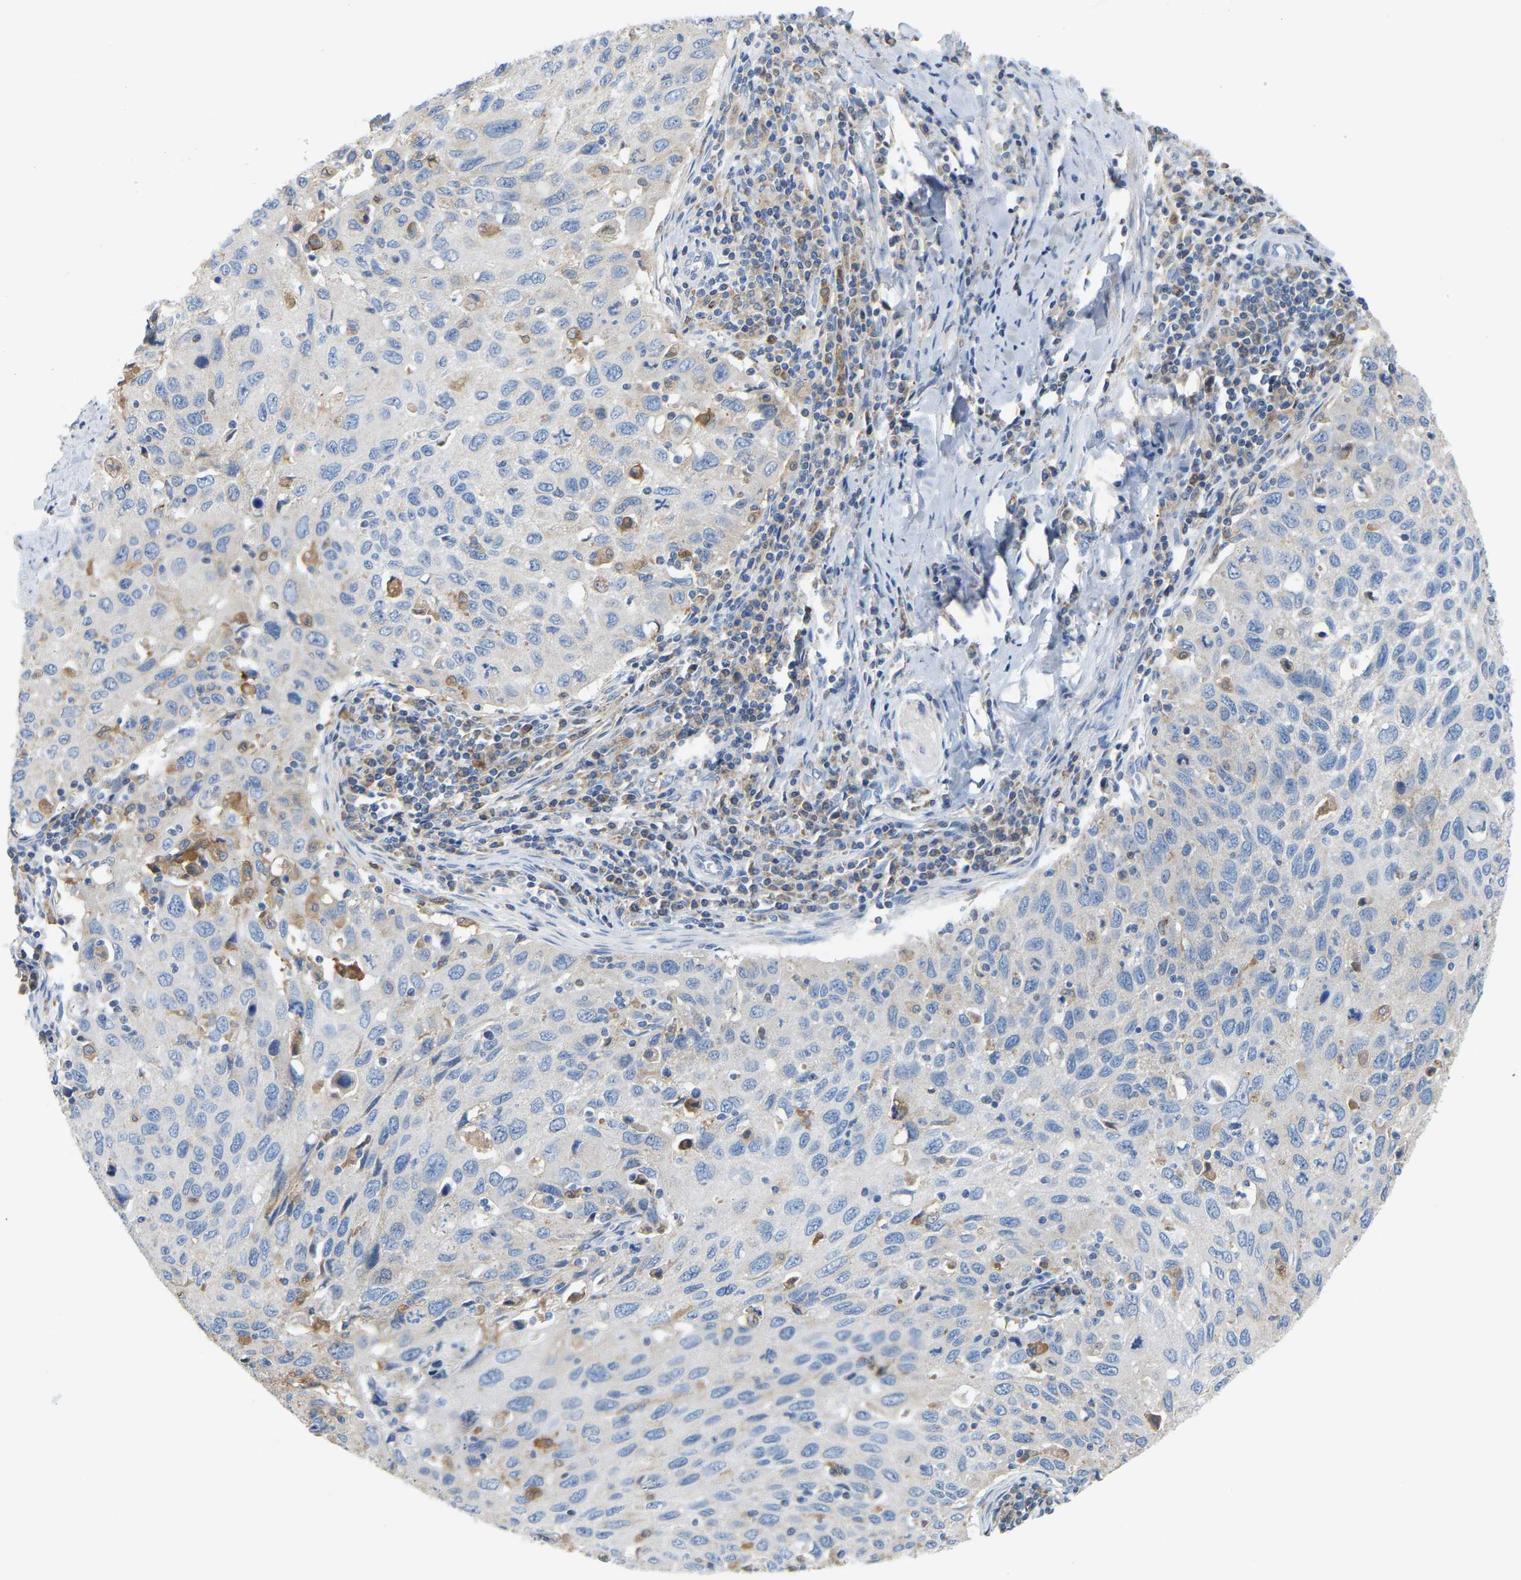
{"staining": {"intensity": "negative", "quantity": "none", "location": "none"}, "tissue": "cervical cancer", "cell_type": "Tumor cells", "image_type": "cancer", "snomed": [{"axis": "morphology", "description": "Squamous cell carcinoma, NOS"}, {"axis": "topography", "description": "Cervix"}], "caption": "This is an immunohistochemistry image of squamous cell carcinoma (cervical). There is no expression in tumor cells.", "gene": "CROT", "patient": {"sex": "female", "age": 53}}